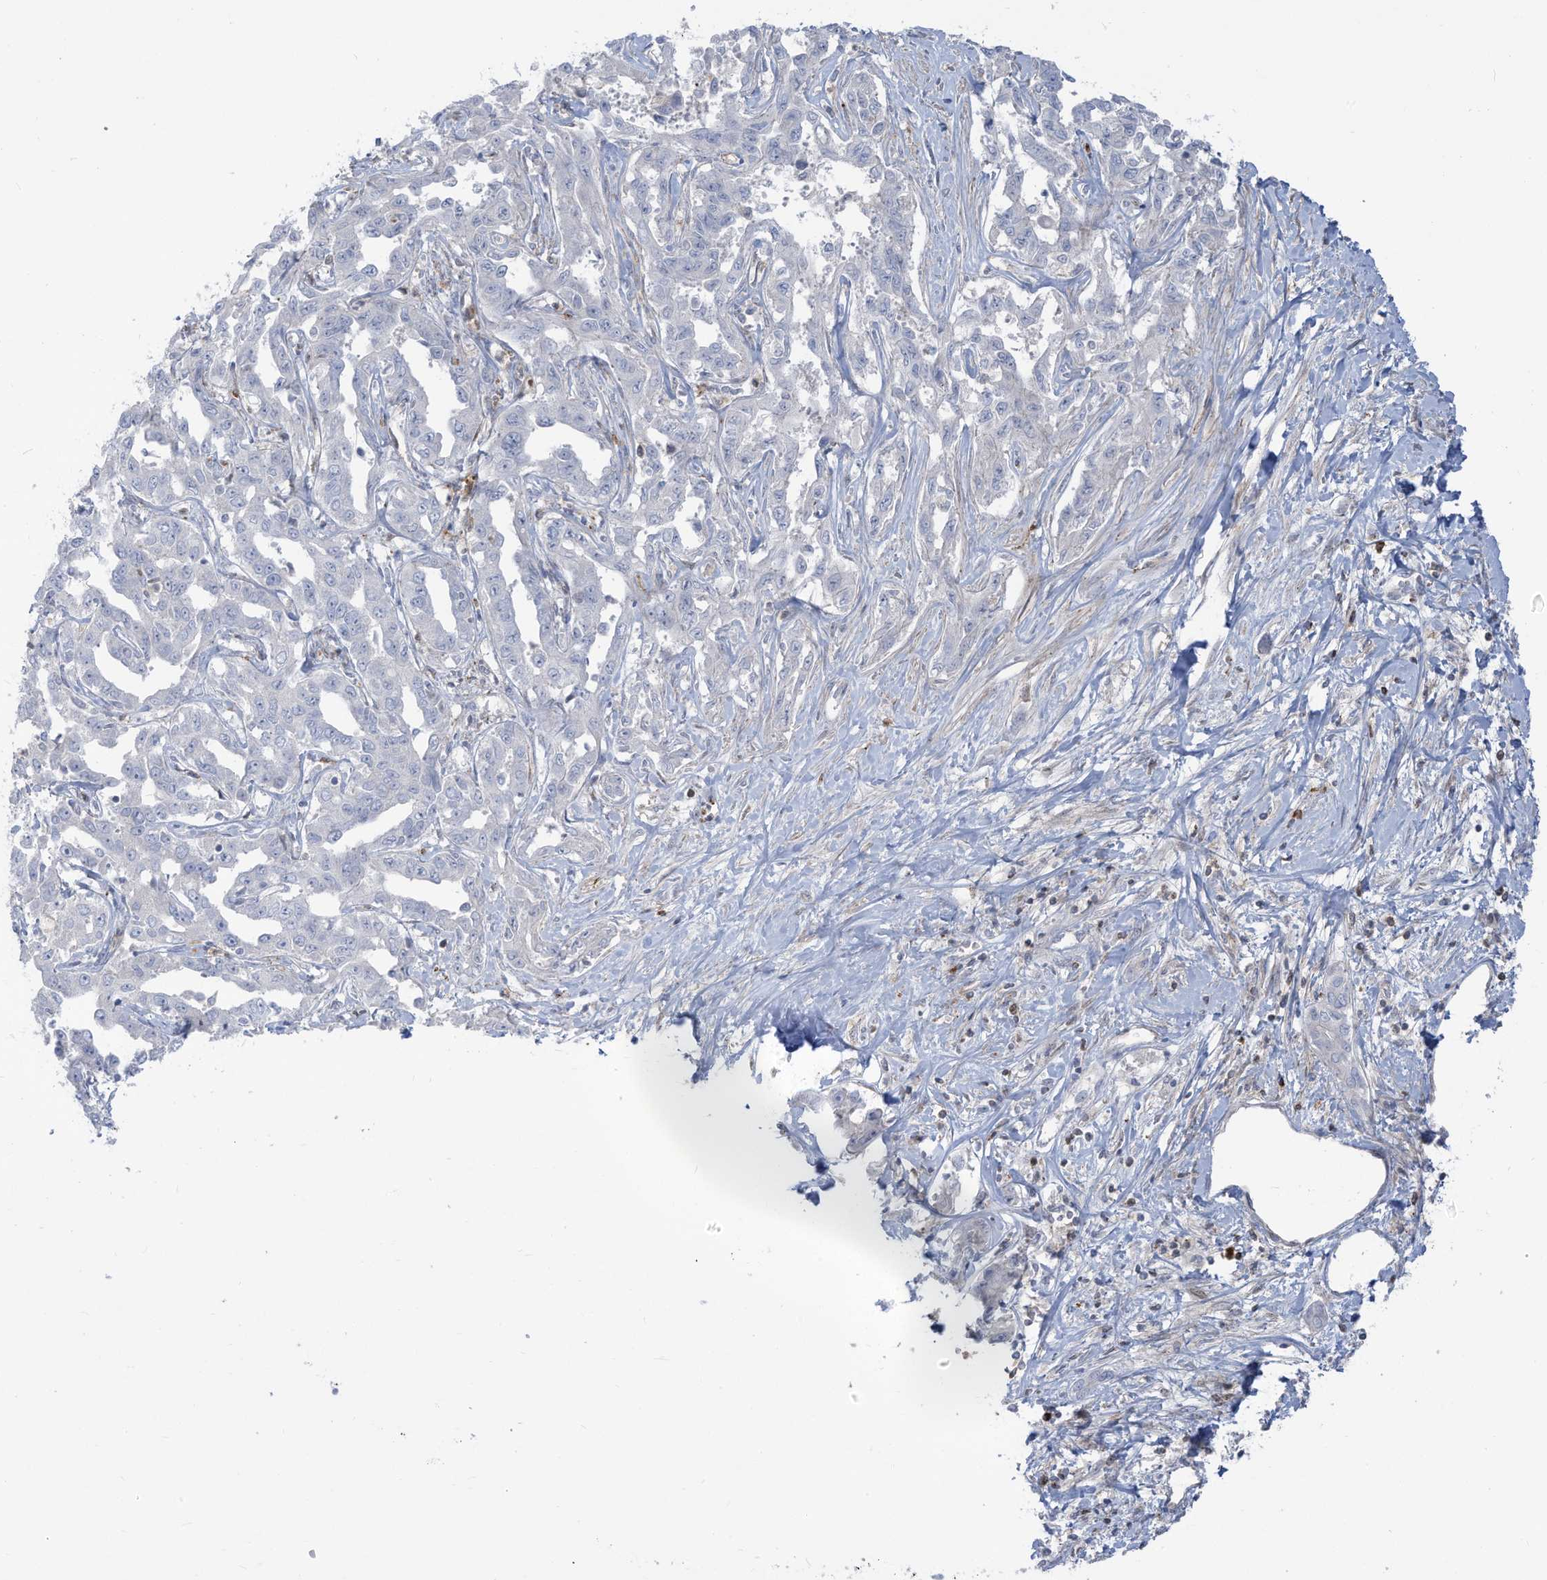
{"staining": {"intensity": "negative", "quantity": "none", "location": "none"}, "tissue": "liver cancer", "cell_type": "Tumor cells", "image_type": "cancer", "snomed": [{"axis": "morphology", "description": "Cholangiocarcinoma"}, {"axis": "topography", "description": "Liver"}], "caption": "Immunohistochemistry photomicrograph of liver cancer (cholangiocarcinoma) stained for a protein (brown), which exhibits no expression in tumor cells.", "gene": "NOTO", "patient": {"sex": "male", "age": 59}}